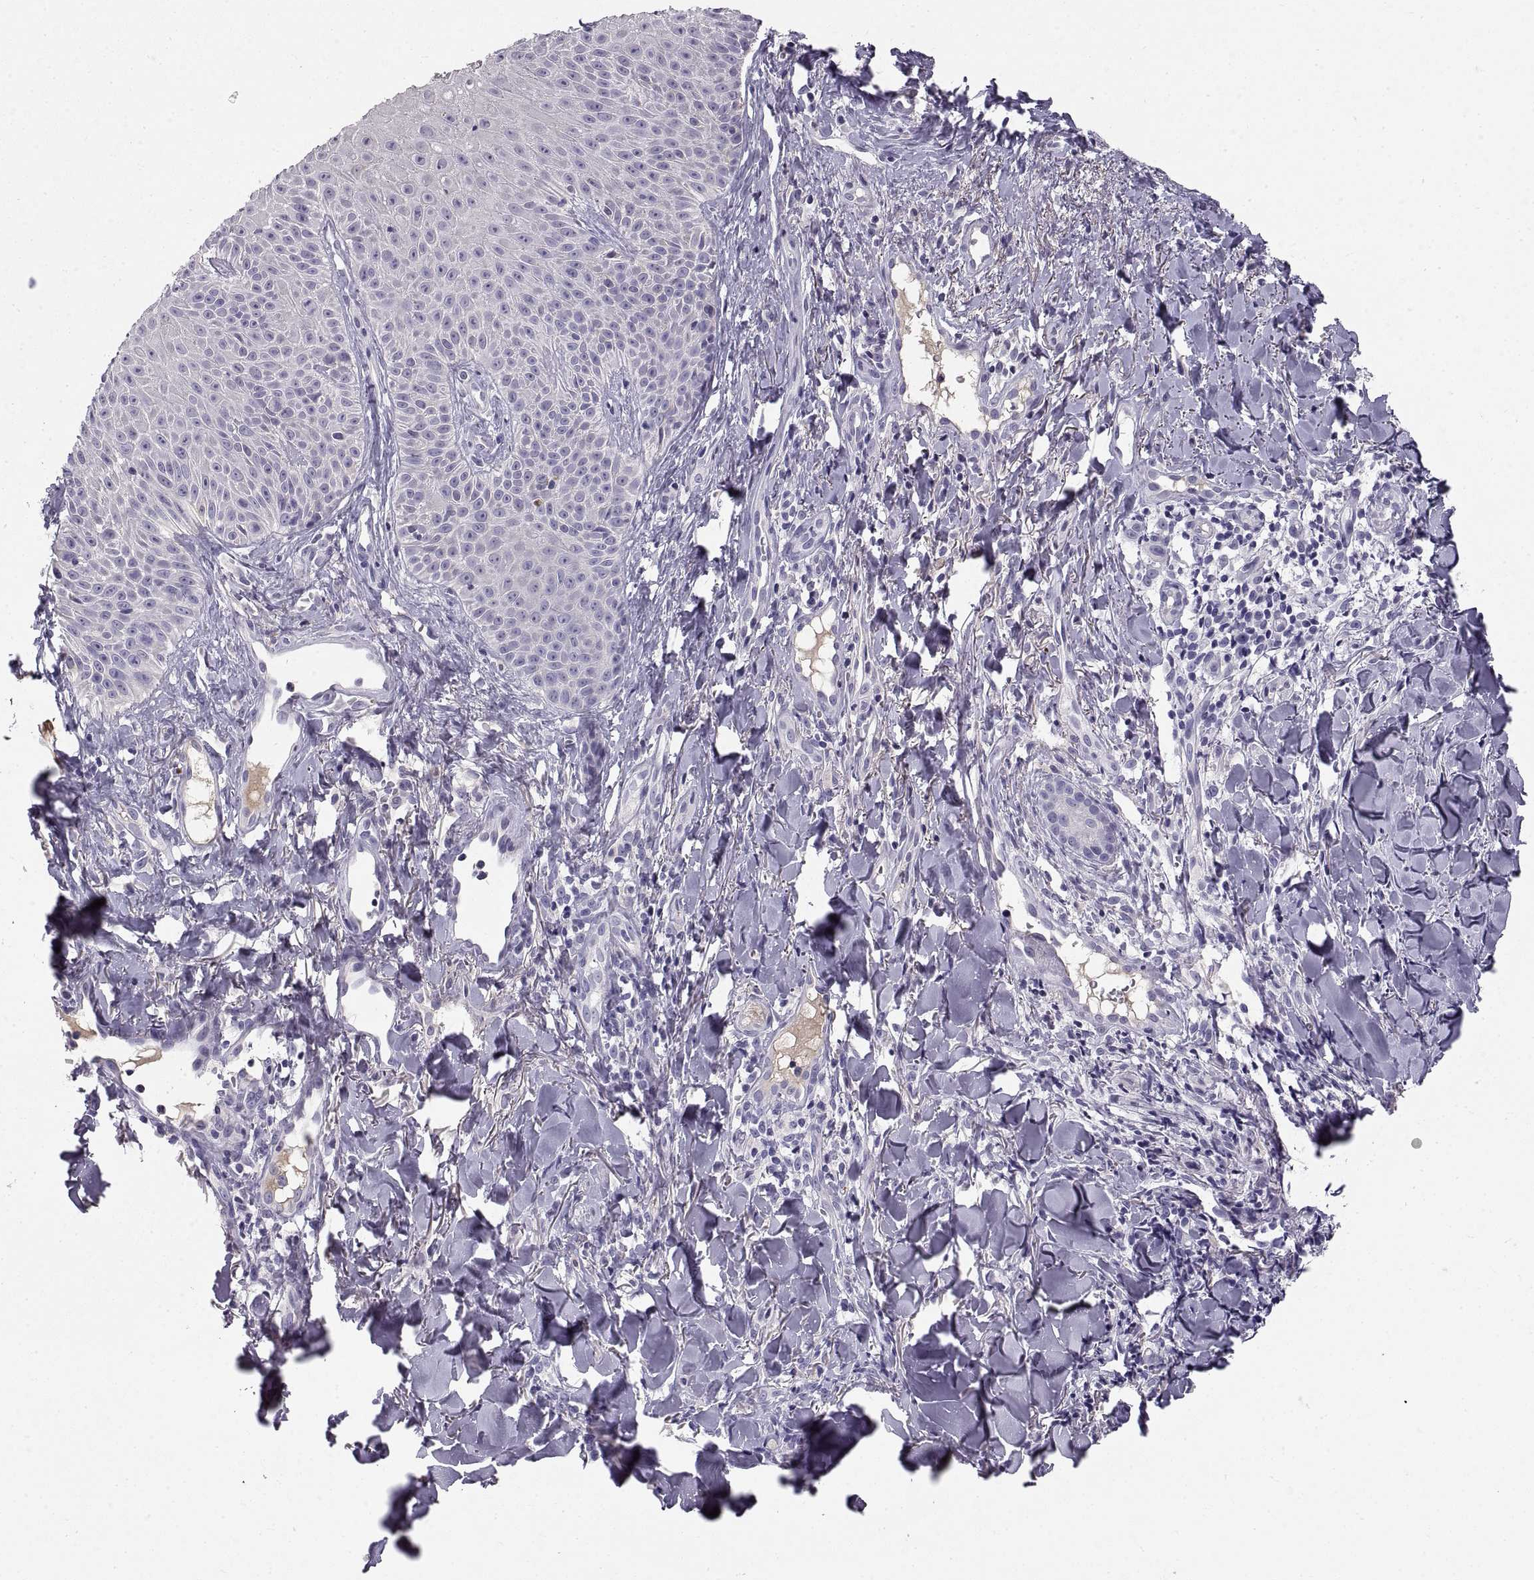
{"staining": {"intensity": "negative", "quantity": "none", "location": "none"}, "tissue": "melanoma", "cell_type": "Tumor cells", "image_type": "cancer", "snomed": [{"axis": "morphology", "description": "Malignant melanoma, NOS"}, {"axis": "topography", "description": "Skin"}], "caption": "The photomicrograph reveals no staining of tumor cells in melanoma.", "gene": "ADAM32", "patient": {"sex": "male", "age": 67}}